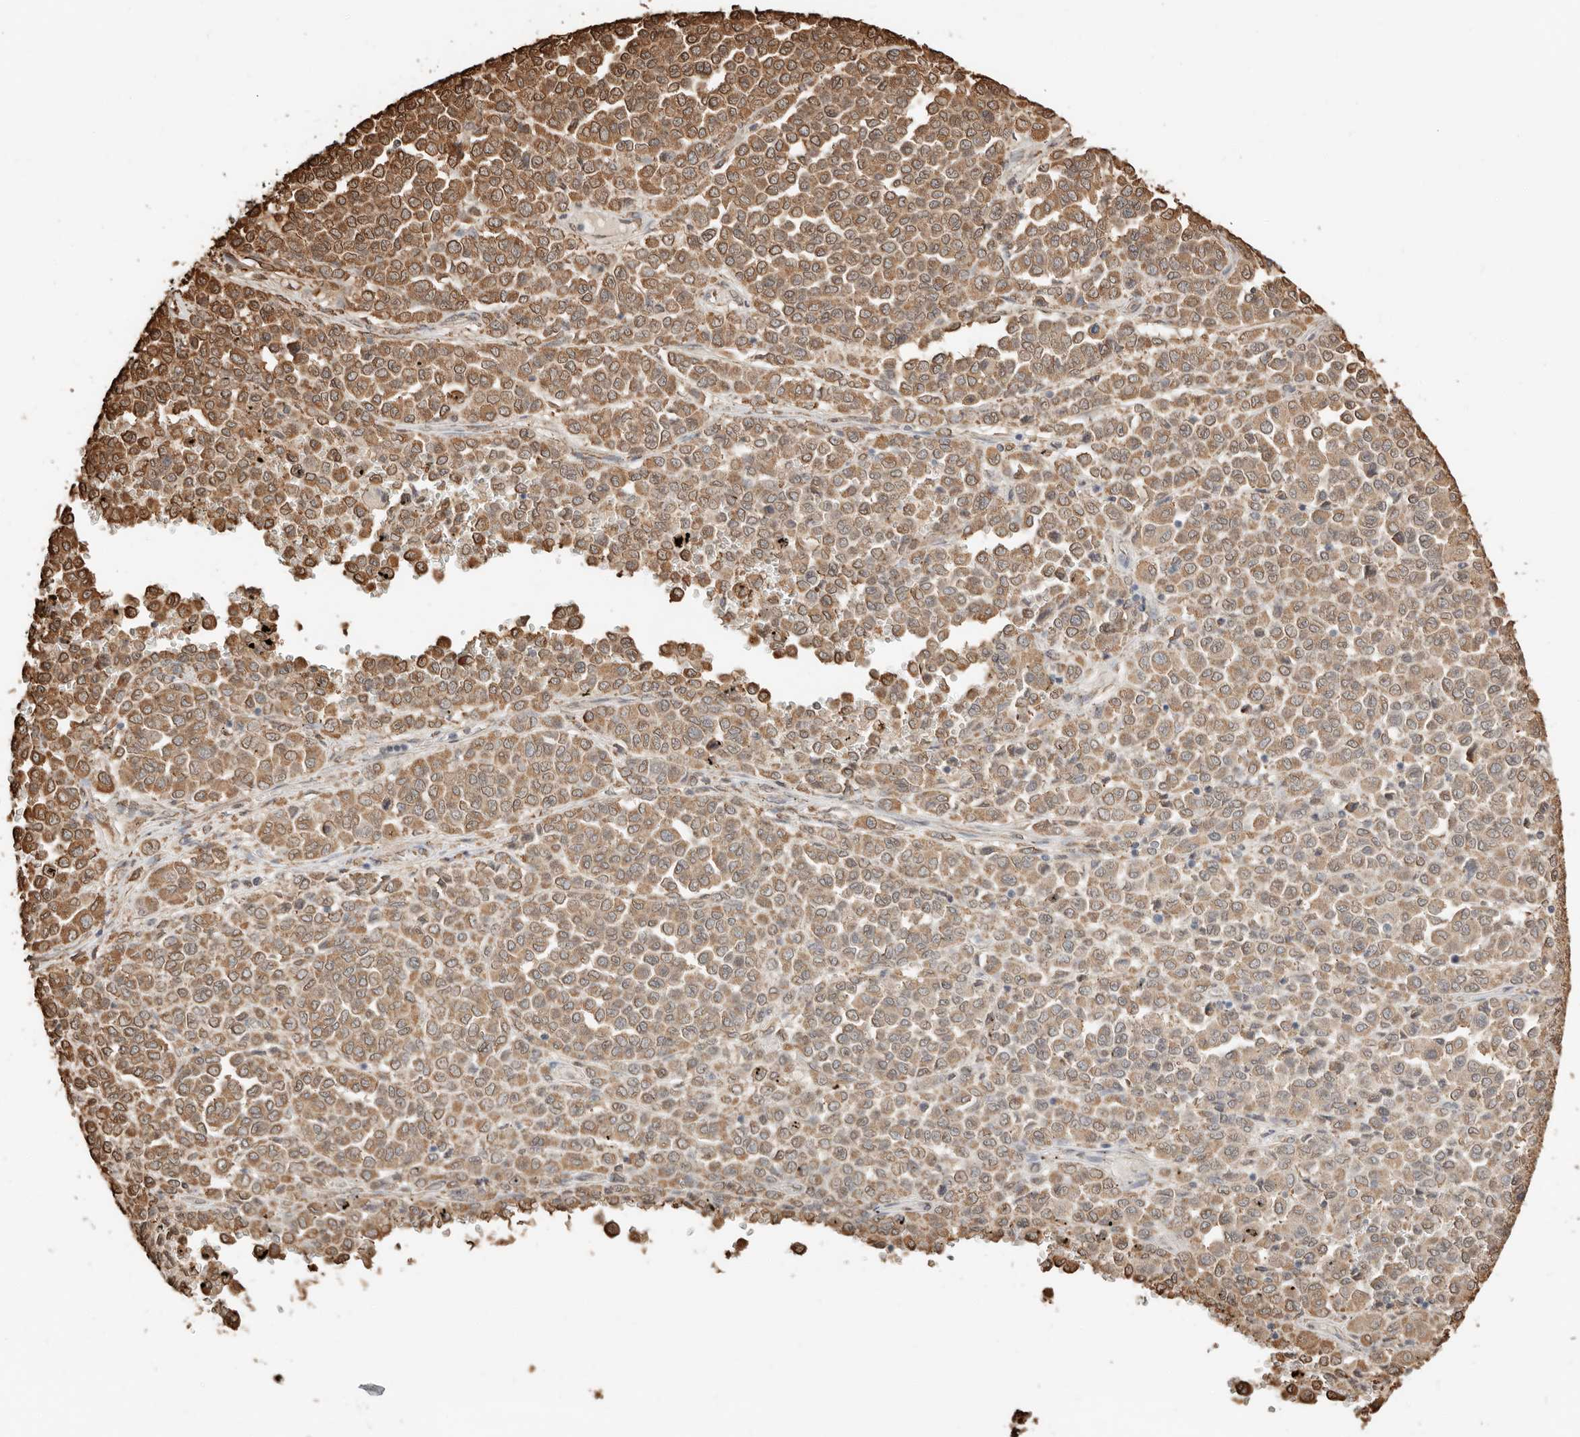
{"staining": {"intensity": "moderate", "quantity": ">75%", "location": "cytoplasmic/membranous,nuclear"}, "tissue": "melanoma", "cell_type": "Tumor cells", "image_type": "cancer", "snomed": [{"axis": "morphology", "description": "Malignant melanoma, Metastatic site"}, {"axis": "topography", "description": "Pancreas"}], "caption": "A medium amount of moderate cytoplasmic/membranous and nuclear staining is seen in about >75% of tumor cells in melanoma tissue. Immunohistochemistry (ihc) stains the protein of interest in brown and the nuclei are stained blue.", "gene": "ARHGEF10L", "patient": {"sex": "female", "age": 30}}